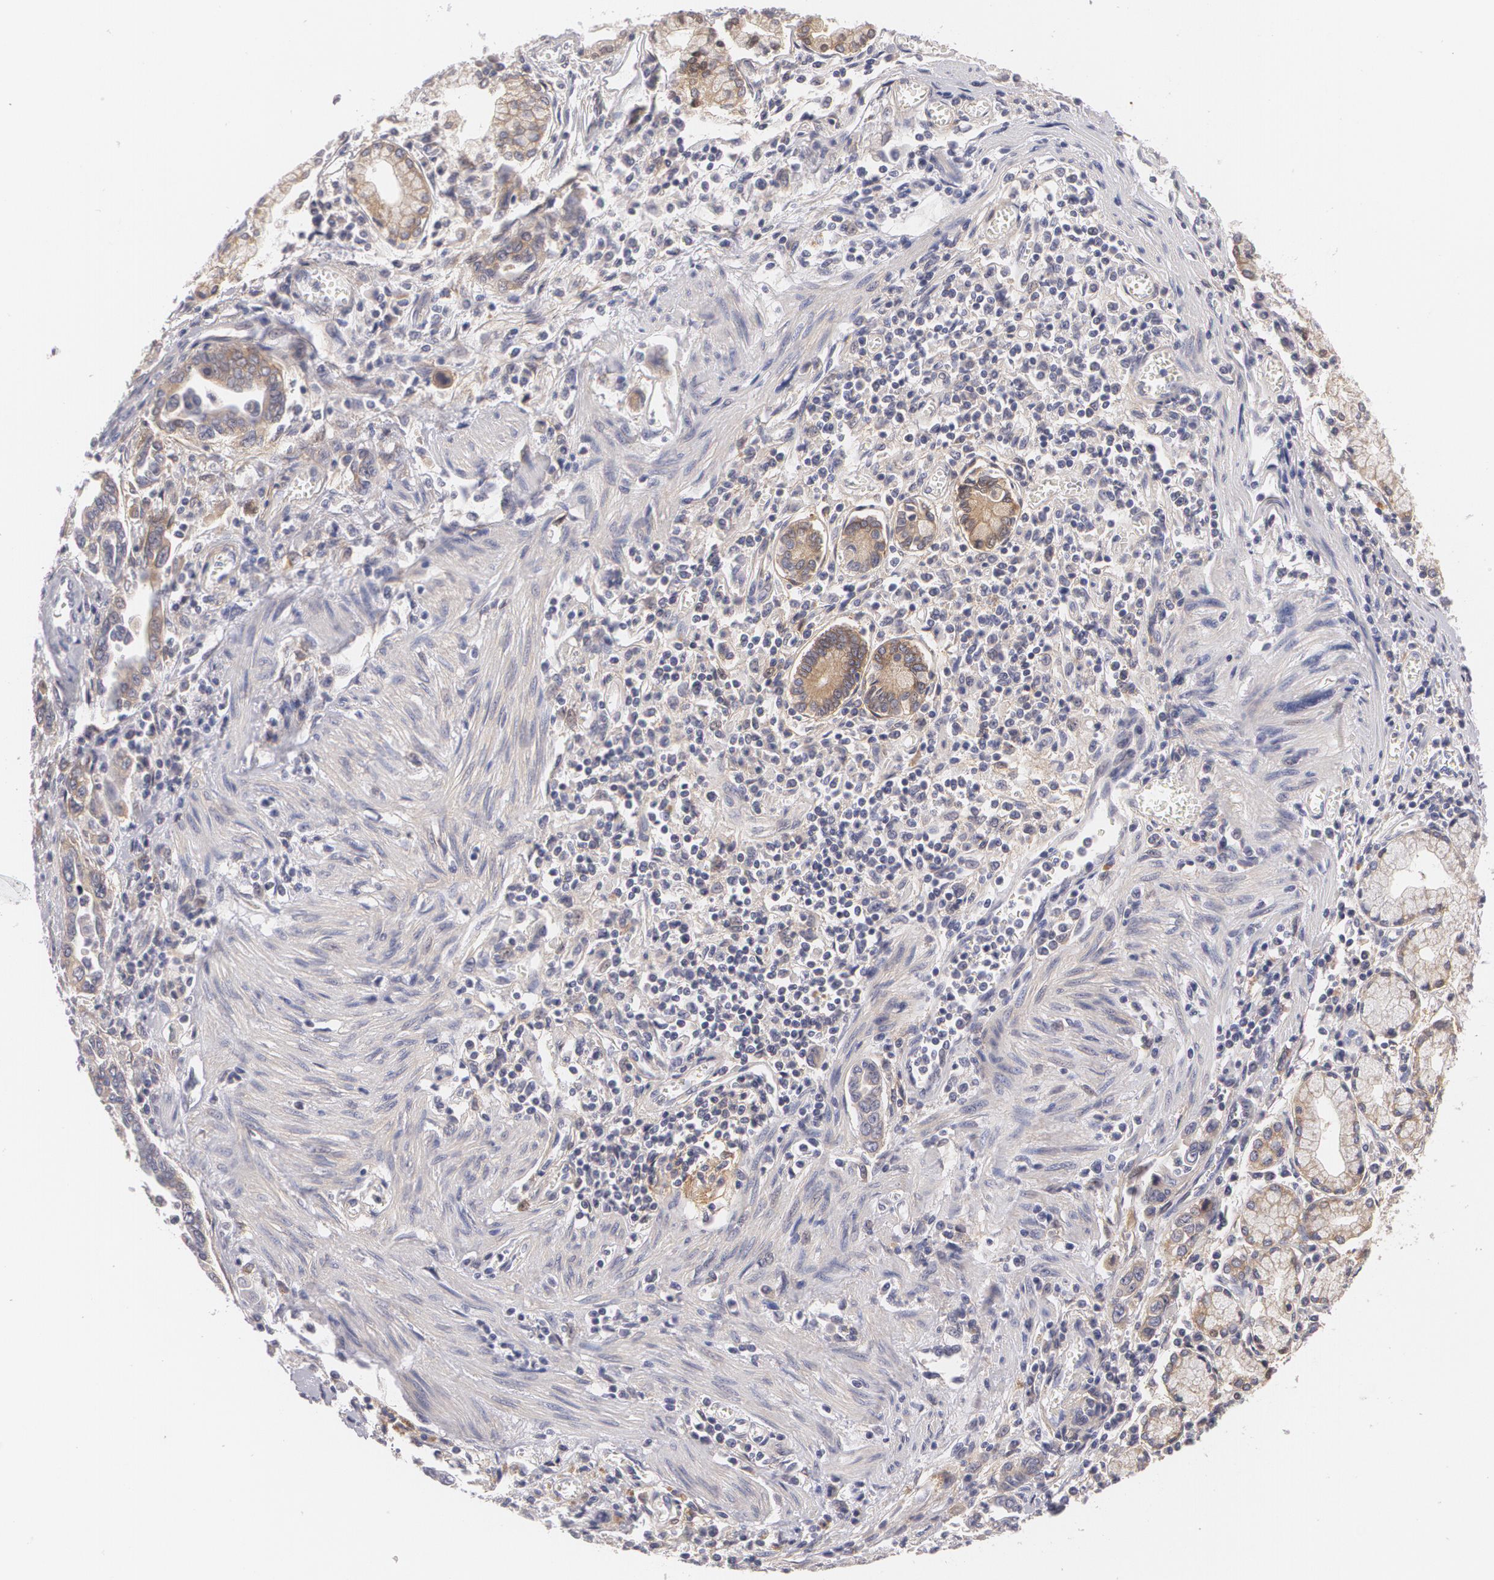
{"staining": {"intensity": "moderate", "quantity": "25%-75%", "location": "cytoplasmic/membranous"}, "tissue": "pancreatic cancer", "cell_type": "Tumor cells", "image_type": "cancer", "snomed": [{"axis": "morphology", "description": "Adenocarcinoma, NOS"}, {"axis": "topography", "description": "Pancreas"}], "caption": "High-magnification brightfield microscopy of adenocarcinoma (pancreatic) stained with DAB (3,3'-diaminobenzidine) (brown) and counterstained with hematoxylin (blue). tumor cells exhibit moderate cytoplasmic/membranous staining is present in approximately25%-75% of cells.", "gene": "CASK", "patient": {"sex": "female", "age": 57}}